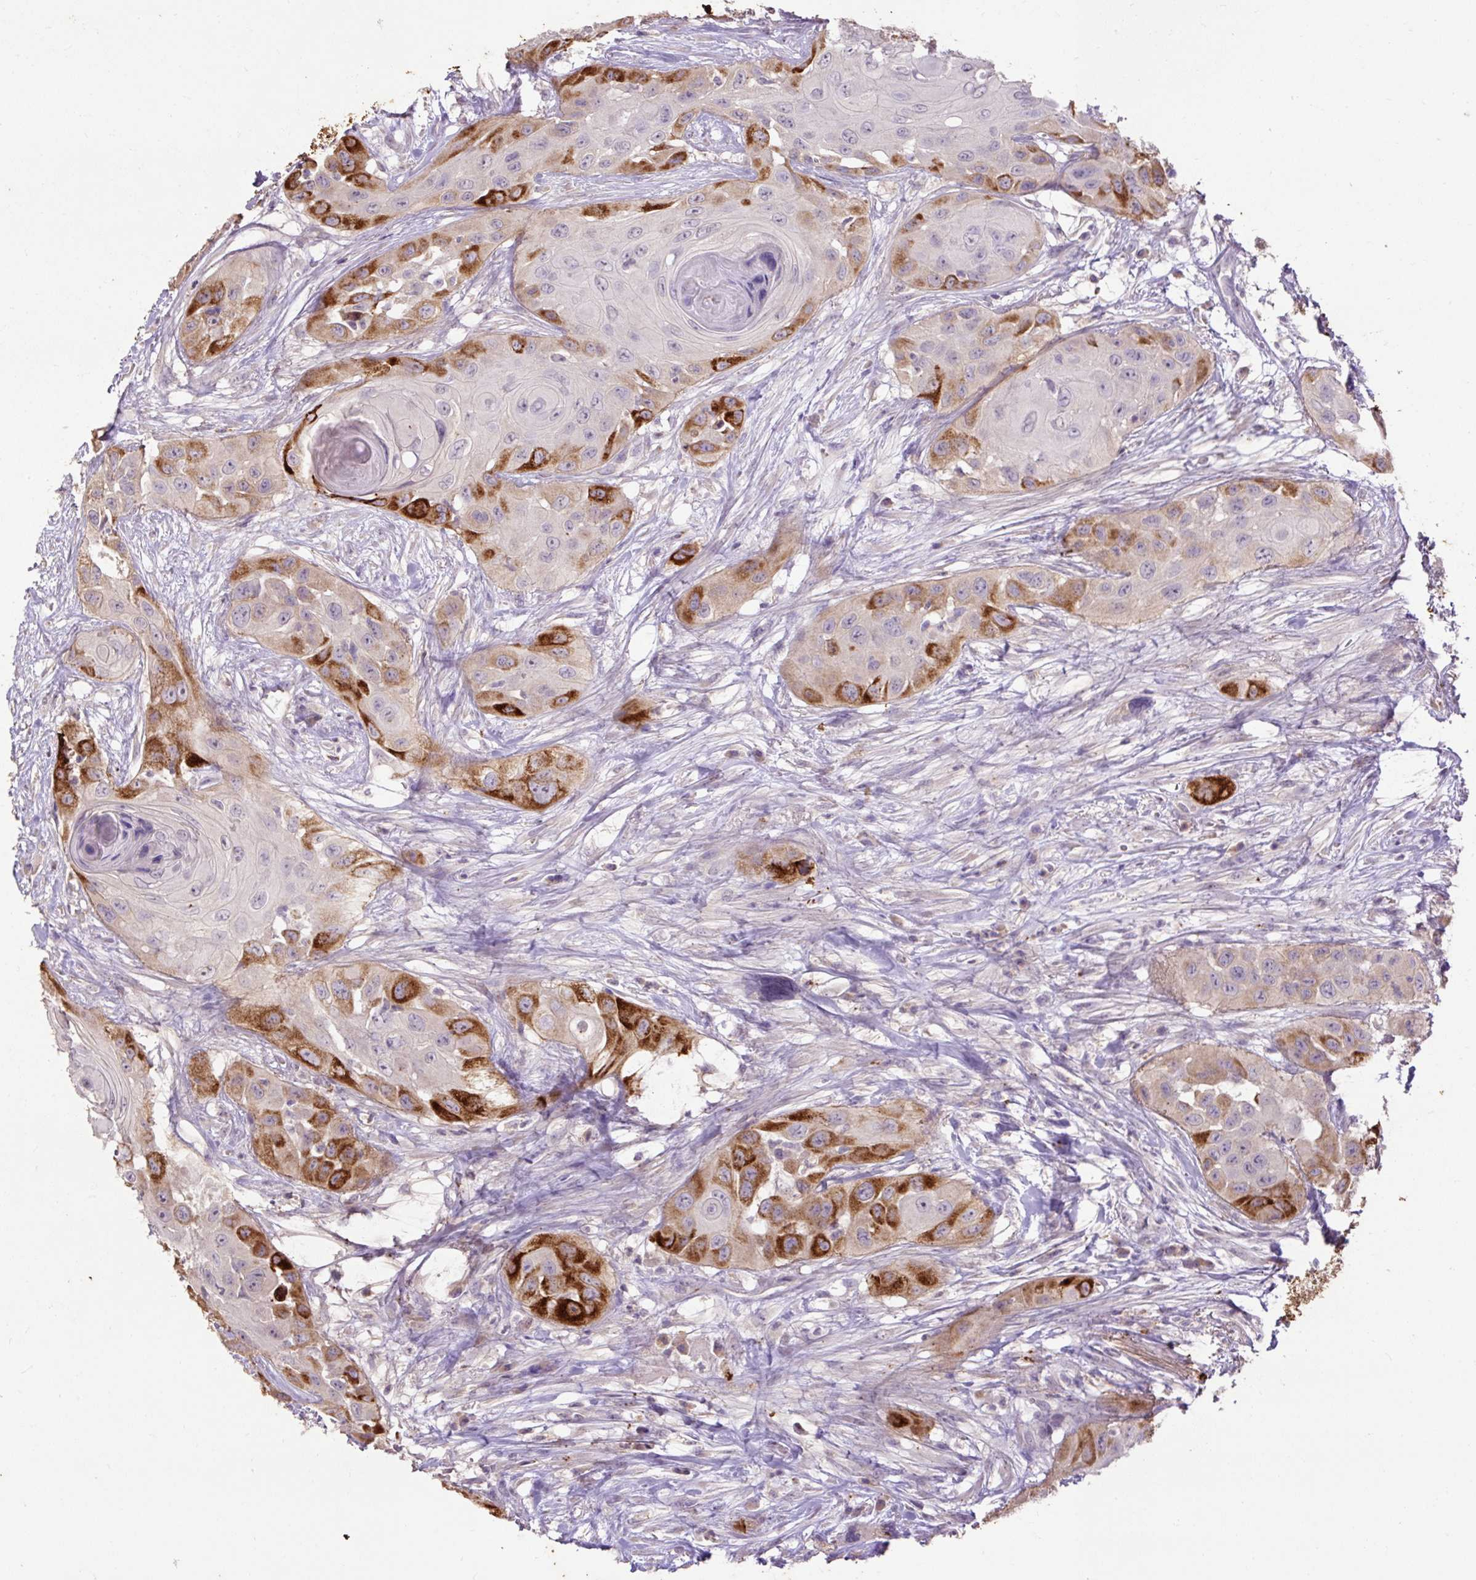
{"staining": {"intensity": "strong", "quantity": "<25%", "location": "cytoplasmic/membranous"}, "tissue": "head and neck cancer", "cell_type": "Tumor cells", "image_type": "cancer", "snomed": [{"axis": "morphology", "description": "Squamous cell carcinoma, NOS"}, {"axis": "topography", "description": "Head-Neck"}], "caption": "A photomicrograph of human squamous cell carcinoma (head and neck) stained for a protein exhibits strong cytoplasmic/membranous brown staining in tumor cells.", "gene": "LRTM2", "patient": {"sex": "male", "age": 83}}